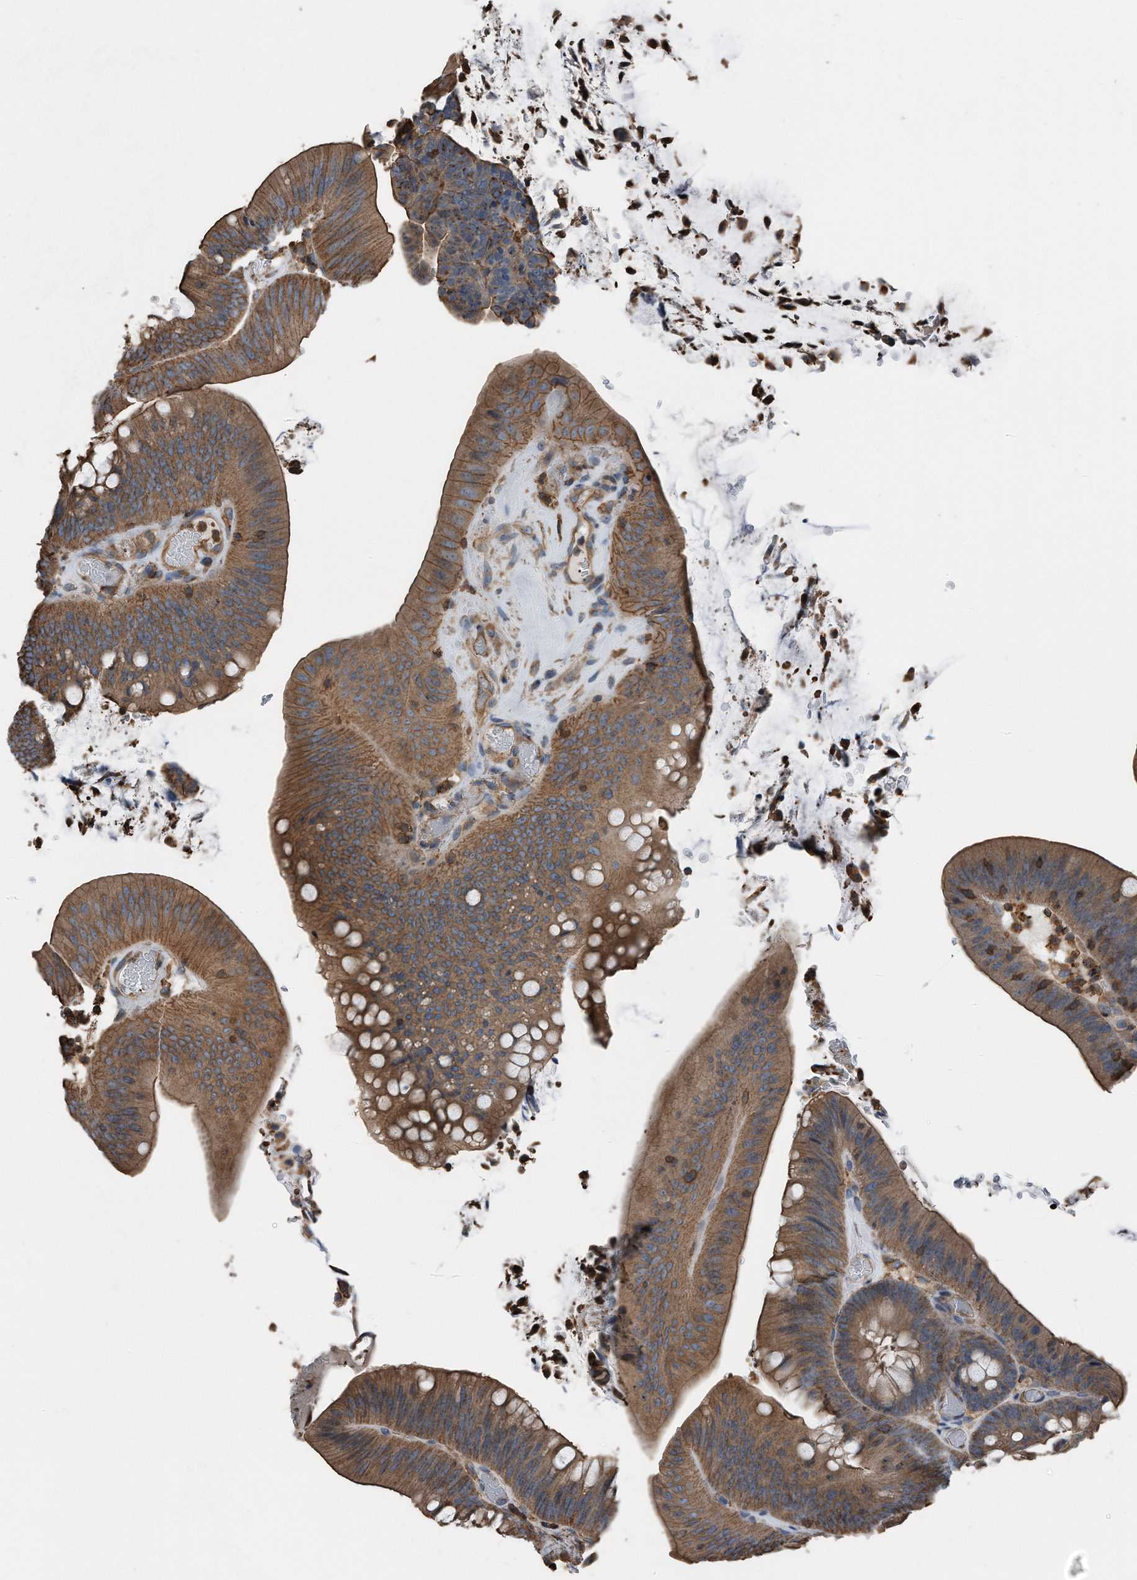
{"staining": {"intensity": "moderate", "quantity": ">75%", "location": "cytoplasmic/membranous"}, "tissue": "colorectal cancer", "cell_type": "Tumor cells", "image_type": "cancer", "snomed": [{"axis": "morphology", "description": "Normal tissue, NOS"}, {"axis": "topography", "description": "Colon"}], "caption": "A brown stain highlights moderate cytoplasmic/membranous staining of a protein in colorectal cancer tumor cells.", "gene": "RSPO3", "patient": {"sex": "female", "age": 82}}